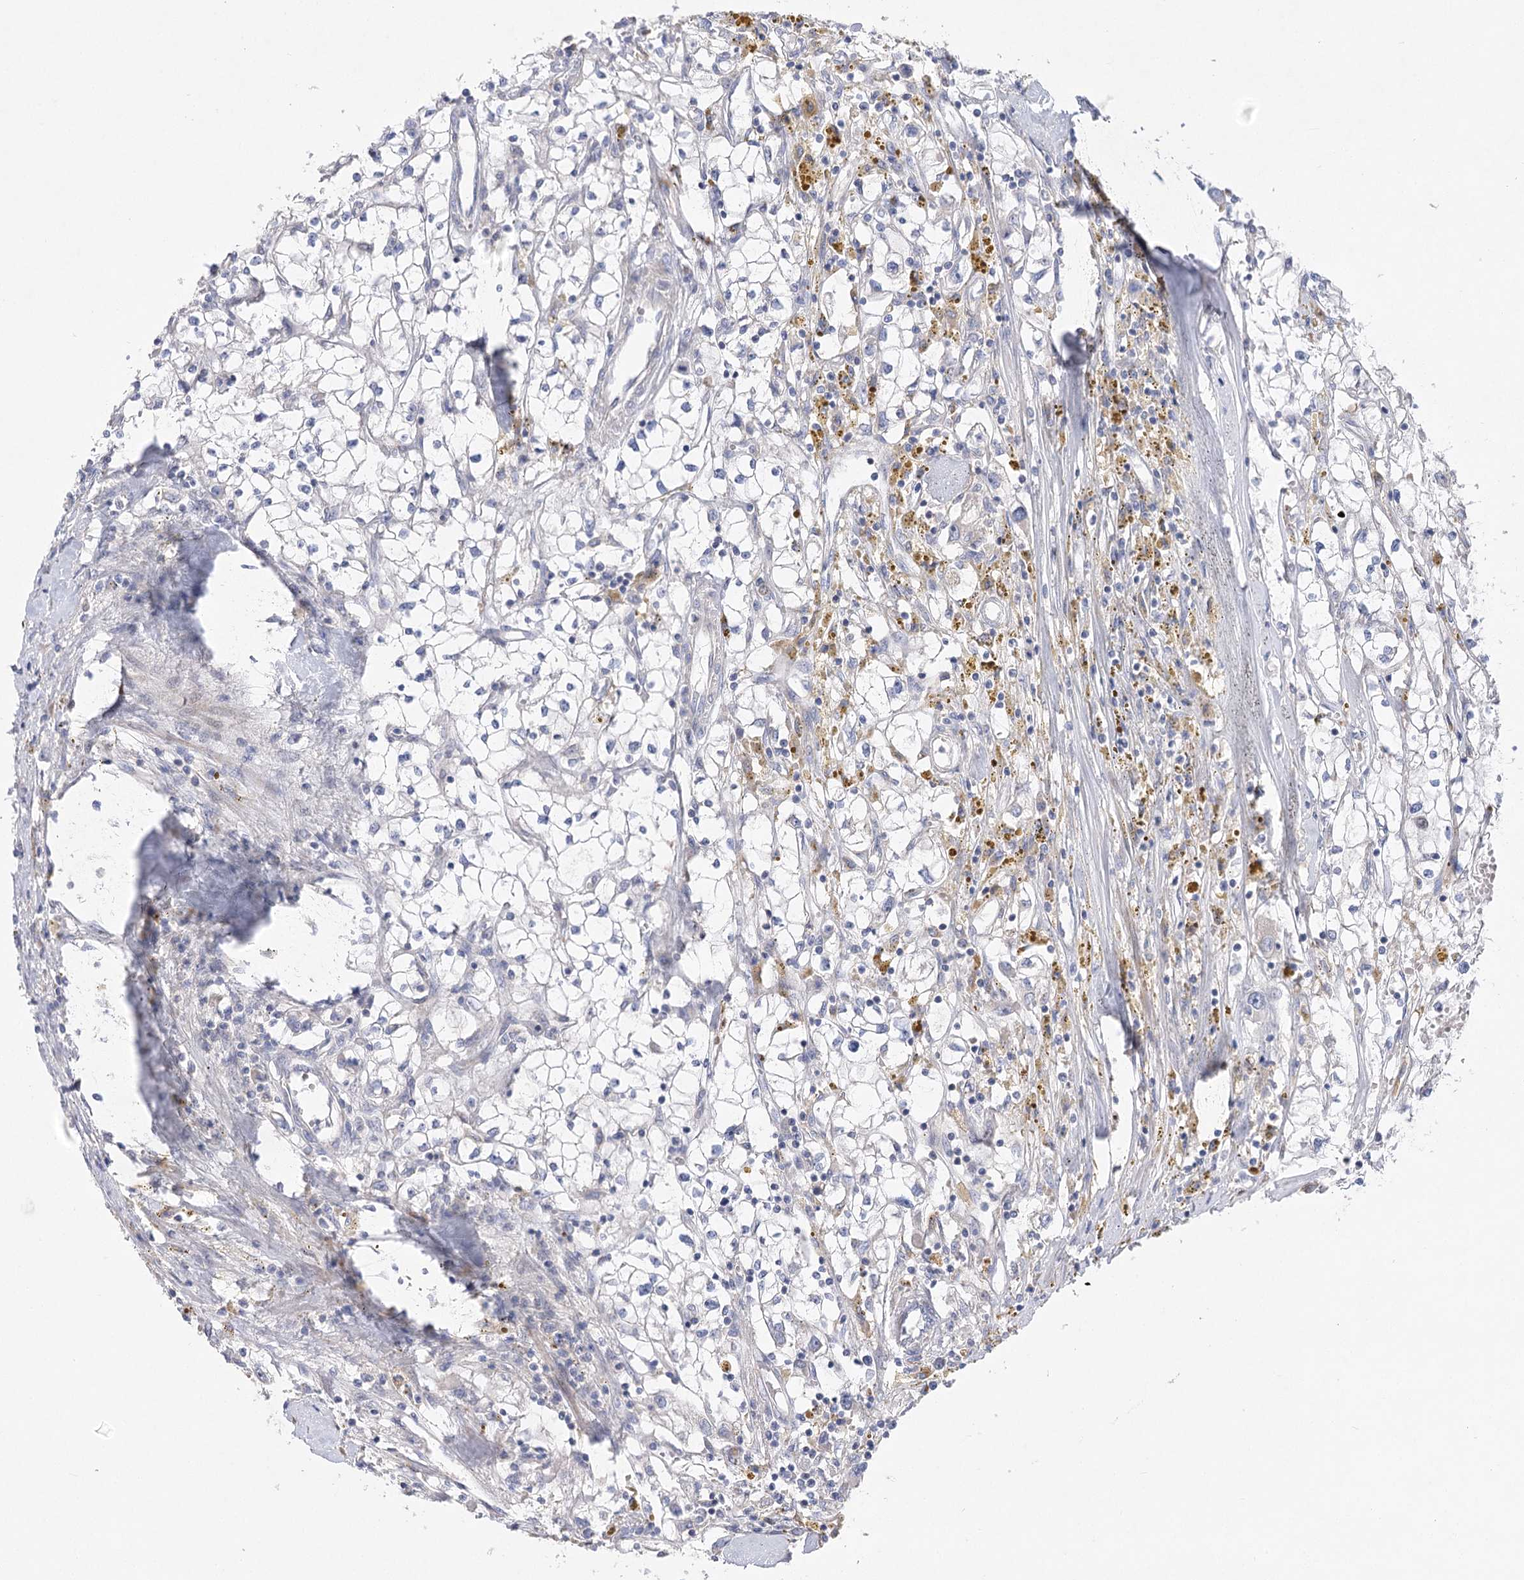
{"staining": {"intensity": "negative", "quantity": "none", "location": "none"}, "tissue": "renal cancer", "cell_type": "Tumor cells", "image_type": "cancer", "snomed": [{"axis": "morphology", "description": "Adenocarcinoma, NOS"}, {"axis": "topography", "description": "Kidney"}], "caption": "High power microscopy histopathology image of an immunohistochemistry photomicrograph of renal cancer, revealing no significant positivity in tumor cells.", "gene": "NRAP", "patient": {"sex": "male", "age": 56}}